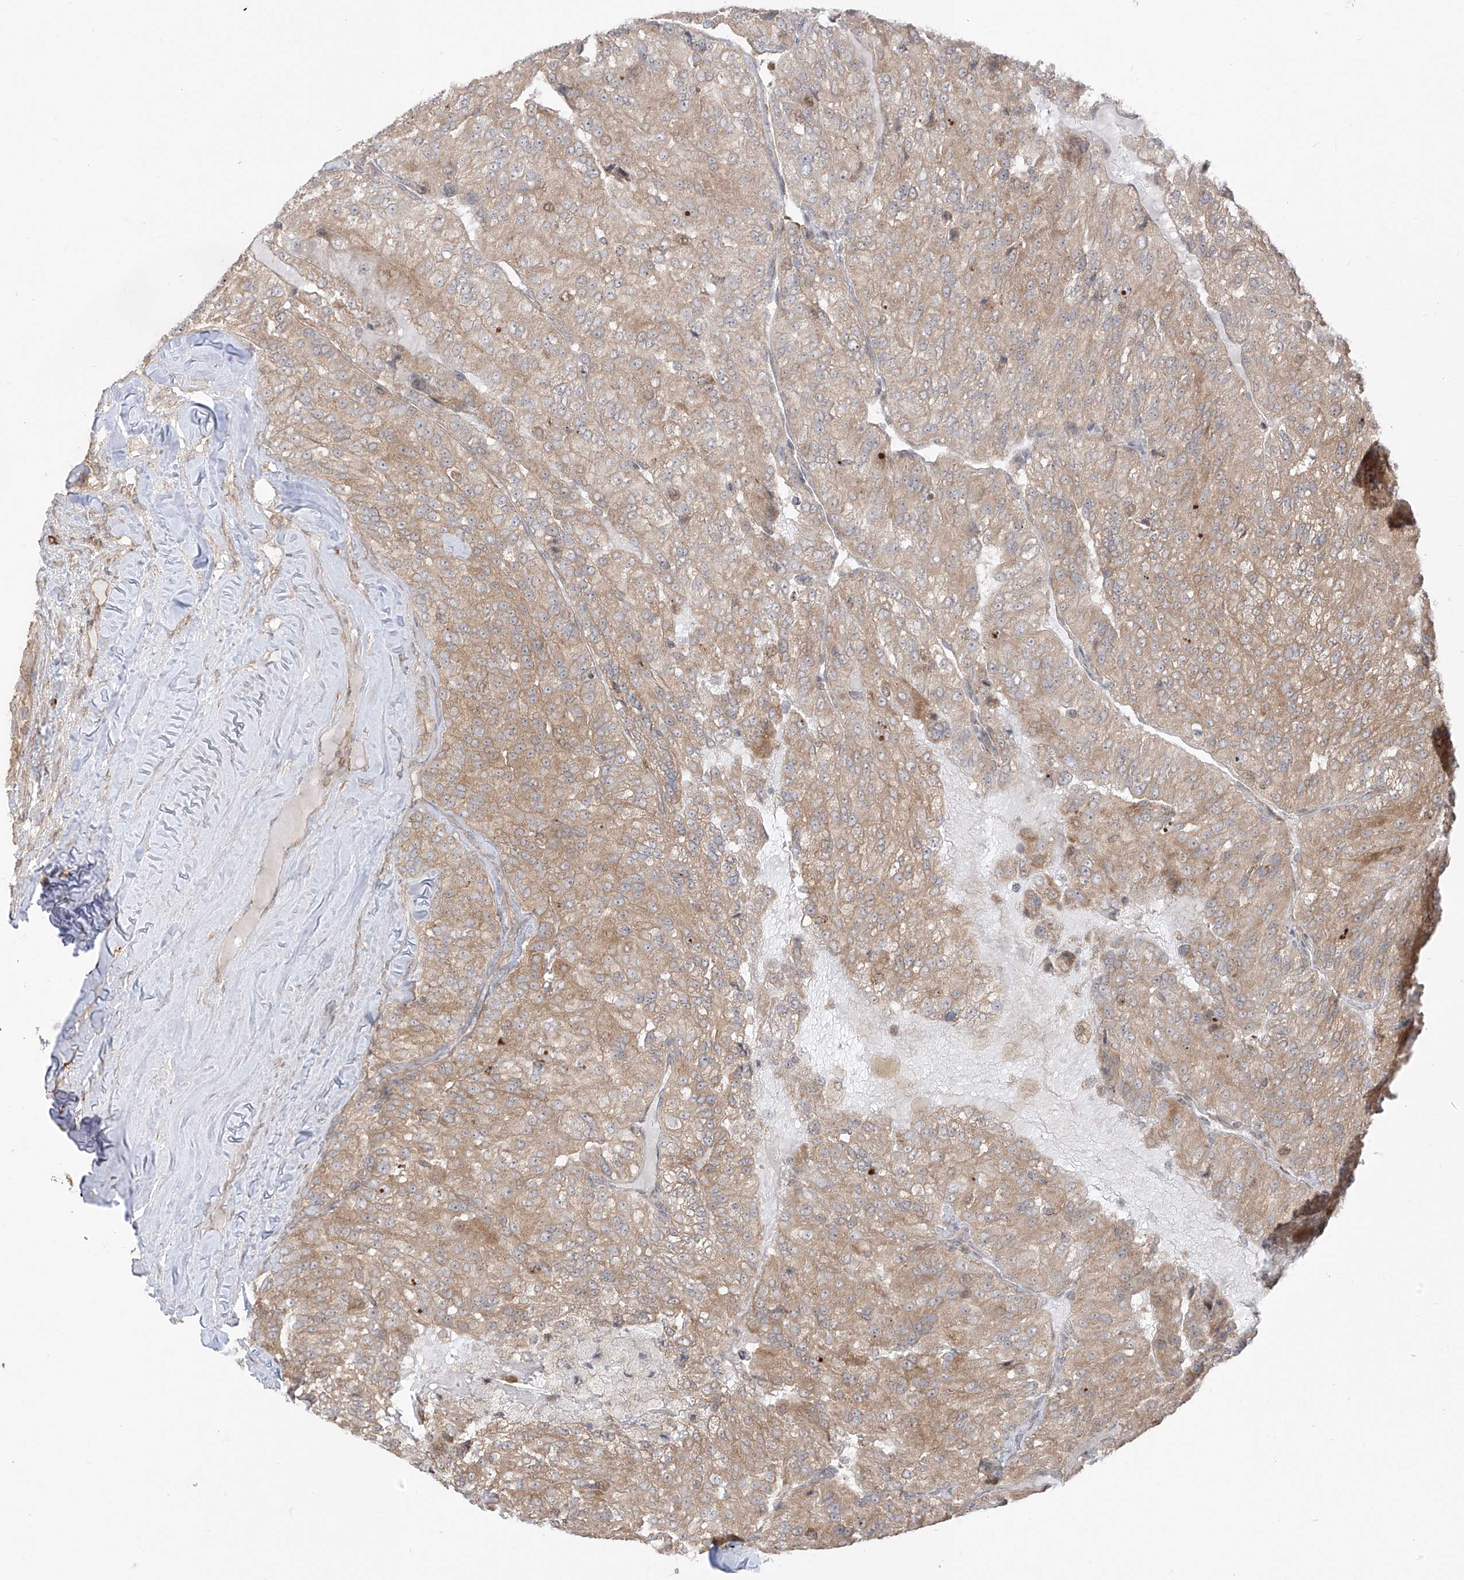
{"staining": {"intensity": "weak", "quantity": ">75%", "location": "cytoplasmic/membranous"}, "tissue": "renal cancer", "cell_type": "Tumor cells", "image_type": "cancer", "snomed": [{"axis": "morphology", "description": "Adenocarcinoma, NOS"}, {"axis": "topography", "description": "Kidney"}], "caption": "Human adenocarcinoma (renal) stained with a protein marker demonstrates weak staining in tumor cells.", "gene": "PDE11A", "patient": {"sex": "female", "age": 63}}